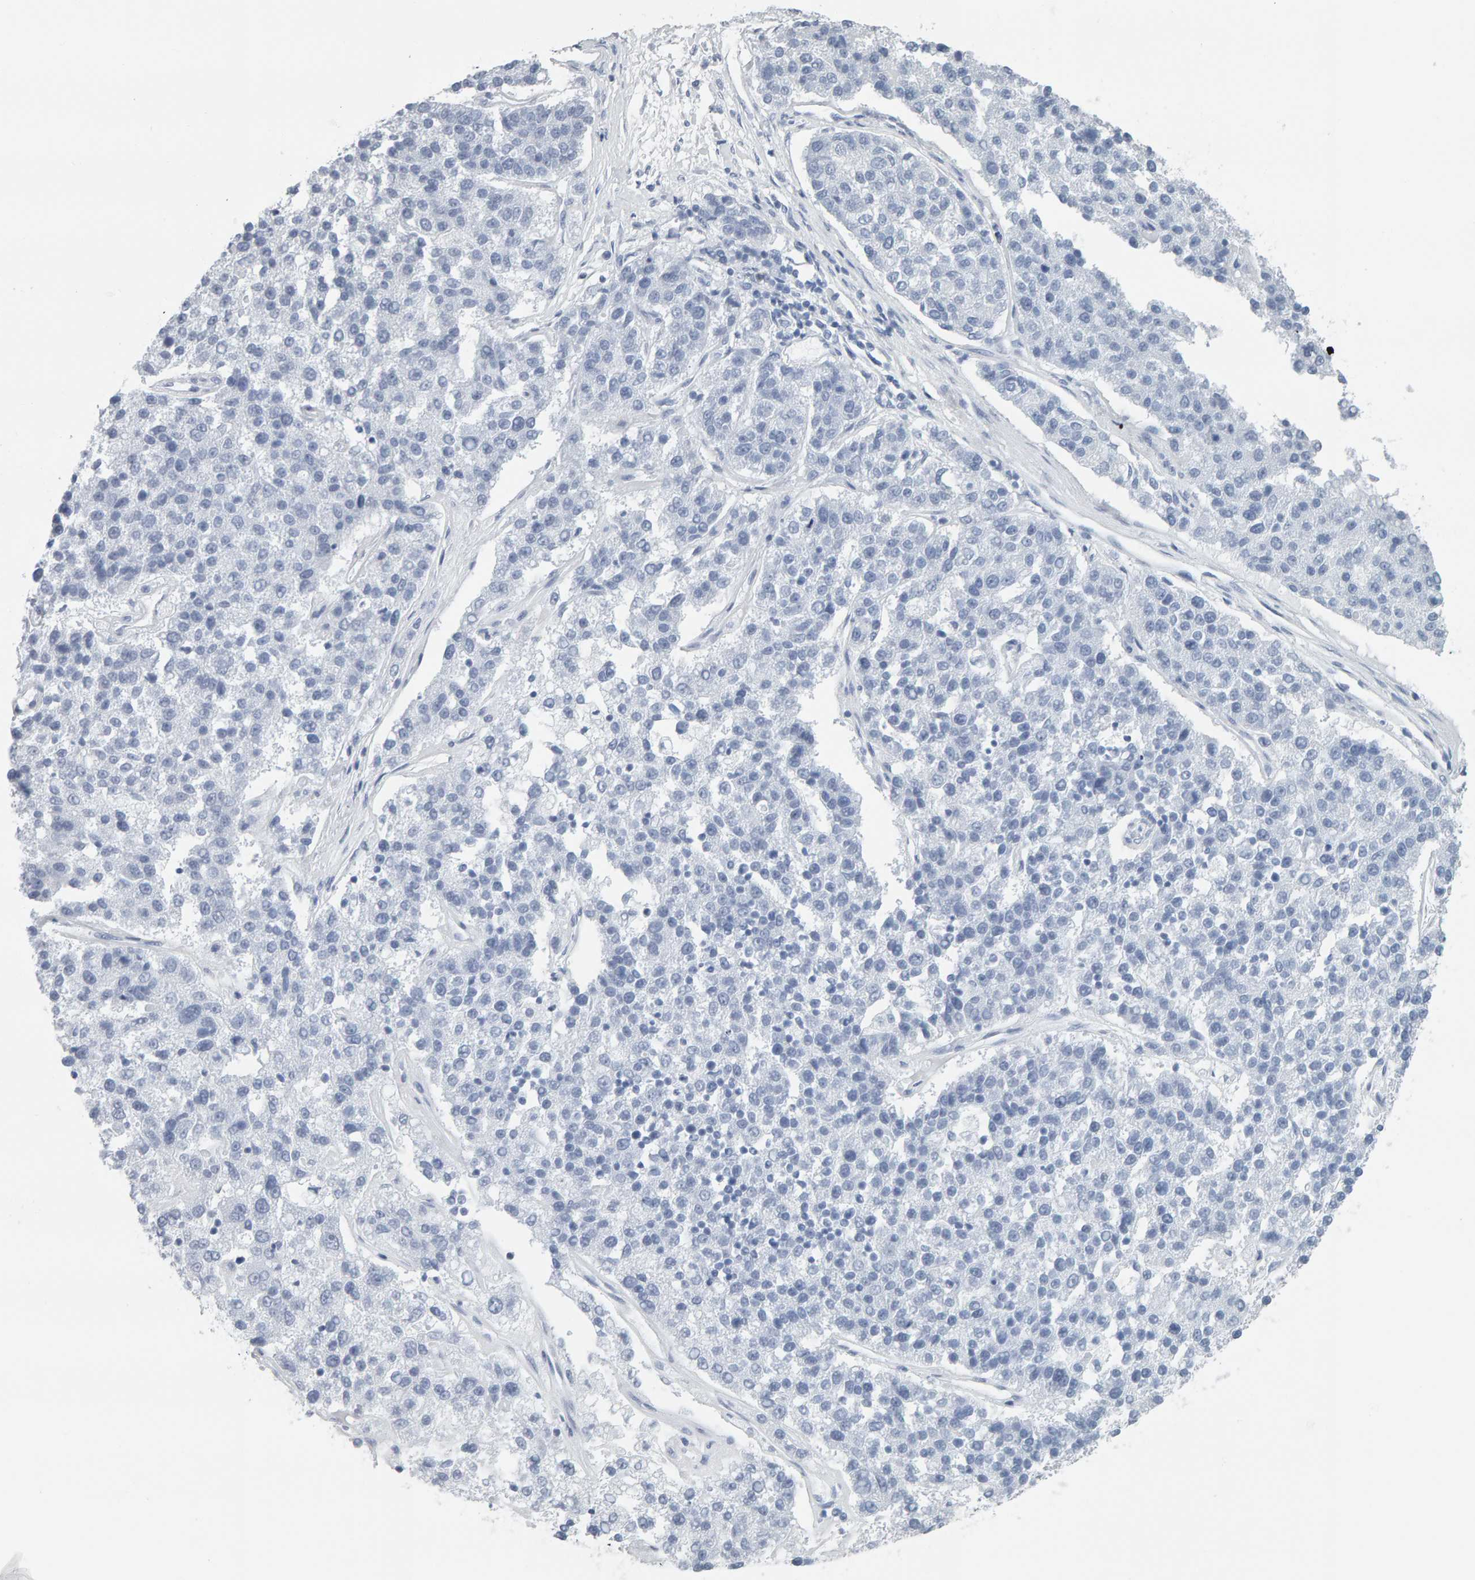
{"staining": {"intensity": "negative", "quantity": "none", "location": "none"}, "tissue": "pancreatic cancer", "cell_type": "Tumor cells", "image_type": "cancer", "snomed": [{"axis": "morphology", "description": "Adenocarcinoma, NOS"}, {"axis": "topography", "description": "Pancreas"}], "caption": "Immunohistochemical staining of human pancreatic adenocarcinoma demonstrates no significant positivity in tumor cells.", "gene": "SPACA3", "patient": {"sex": "female", "age": 61}}